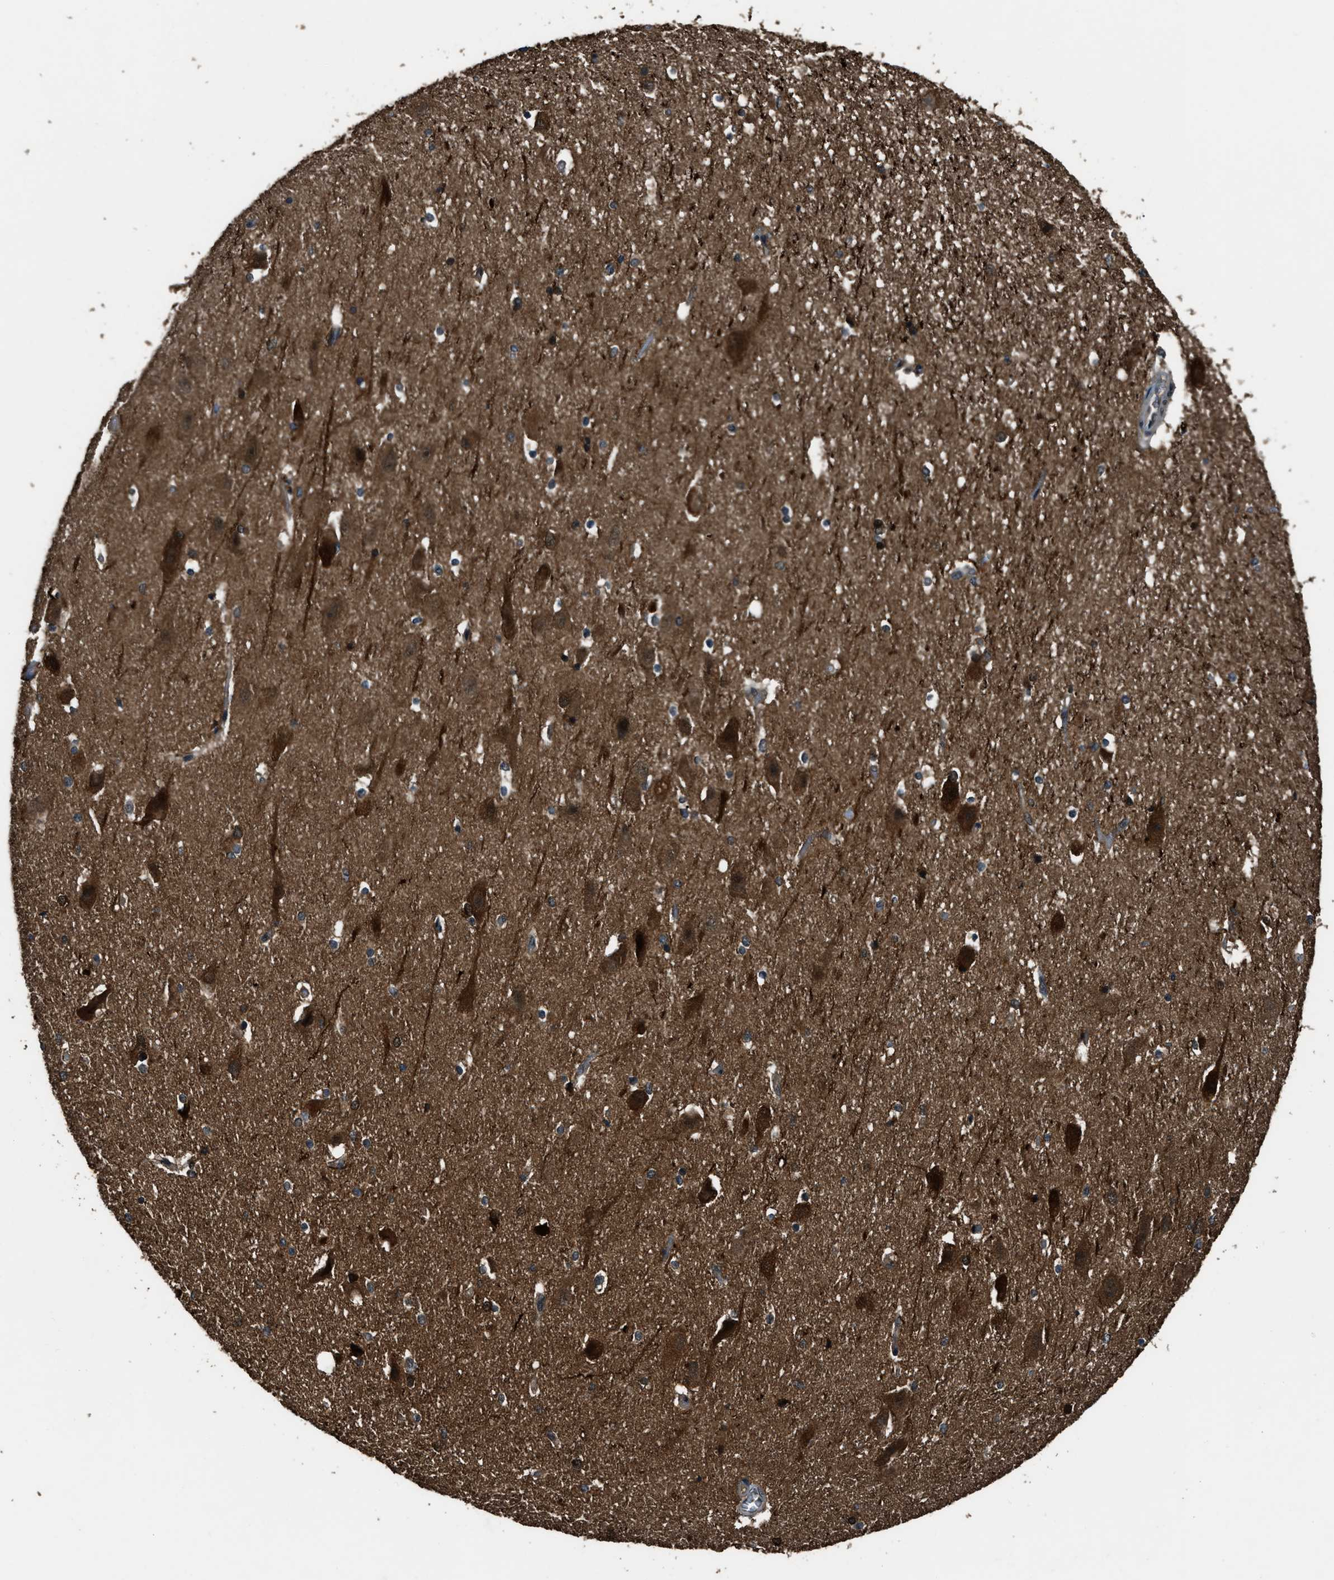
{"staining": {"intensity": "moderate", "quantity": "25%-75%", "location": "cytoplasmic/membranous"}, "tissue": "hippocampus", "cell_type": "Glial cells", "image_type": "normal", "snomed": [{"axis": "morphology", "description": "Normal tissue, NOS"}, {"axis": "topography", "description": "Hippocampus"}], "caption": "Immunohistochemistry staining of normal hippocampus, which displays medium levels of moderate cytoplasmic/membranous staining in about 25%-75% of glial cells indicating moderate cytoplasmic/membranous protein expression. The staining was performed using DAB (3,3'-diaminobenzidine) (brown) for protein detection and nuclei were counterstained in hematoxylin (blue).", "gene": "NUDCD3", "patient": {"sex": "female", "age": 19}}